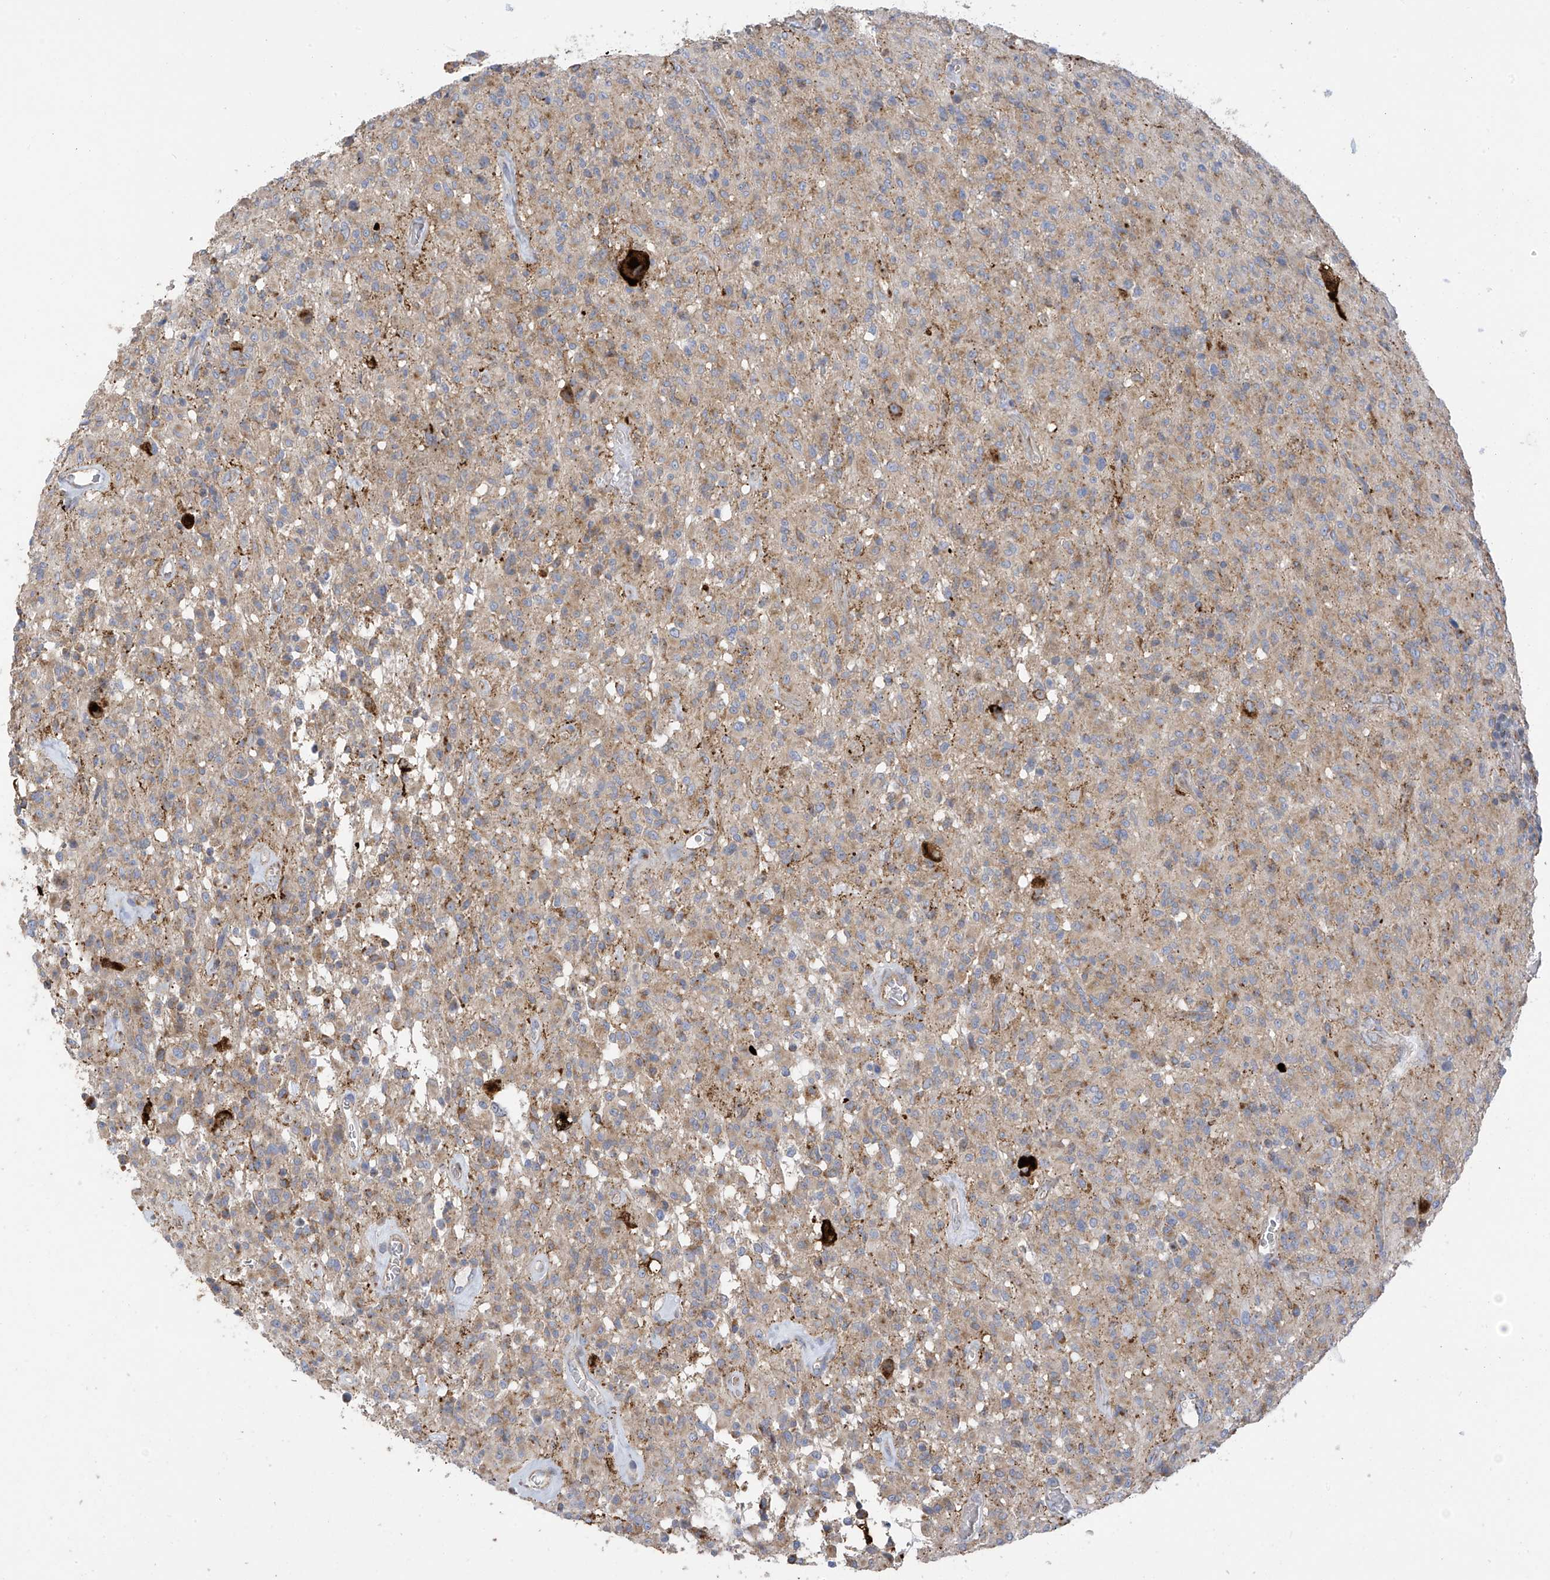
{"staining": {"intensity": "negative", "quantity": "none", "location": "none"}, "tissue": "glioma", "cell_type": "Tumor cells", "image_type": "cancer", "snomed": [{"axis": "morphology", "description": "Glioma, malignant, High grade"}, {"axis": "topography", "description": "Brain"}], "caption": "This is an immunohistochemistry histopathology image of malignant glioma (high-grade). There is no positivity in tumor cells.", "gene": "ITM2B", "patient": {"sex": "female", "age": 57}}